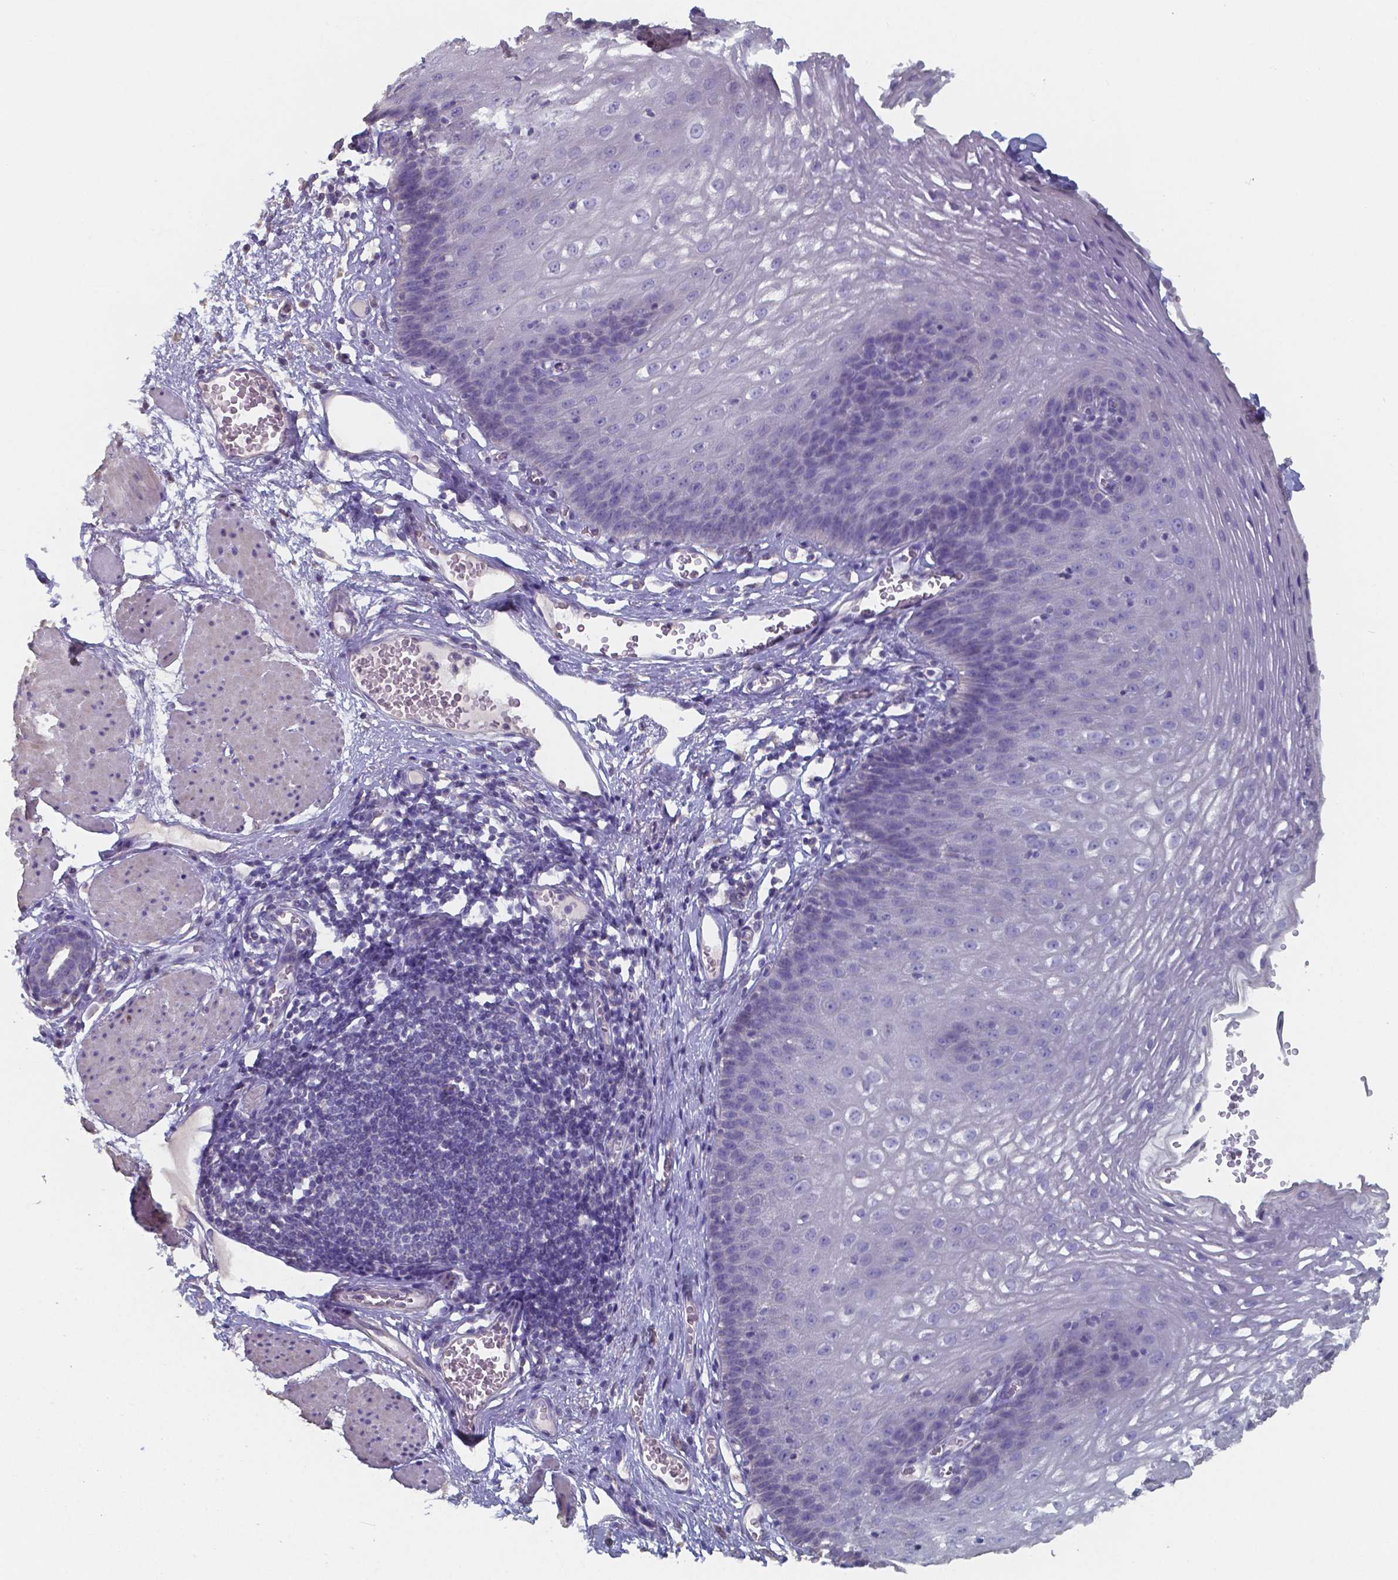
{"staining": {"intensity": "negative", "quantity": "none", "location": "none"}, "tissue": "esophagus", "cell_type": "Squamous epithelial cells", "image_type": "normal", "snomed": [{"axis": "morphology", "description": "Normal tissue, NOS"}, {"axis": "topography", "description": "Esophagus"}], "caption": "Esophagus stained for a protein using immunohistochemistry (IHC) displays no positivity squamous epithelial cells.", "gene": "FOXJ1", "patient": {"sex": "male", "age": 72}}